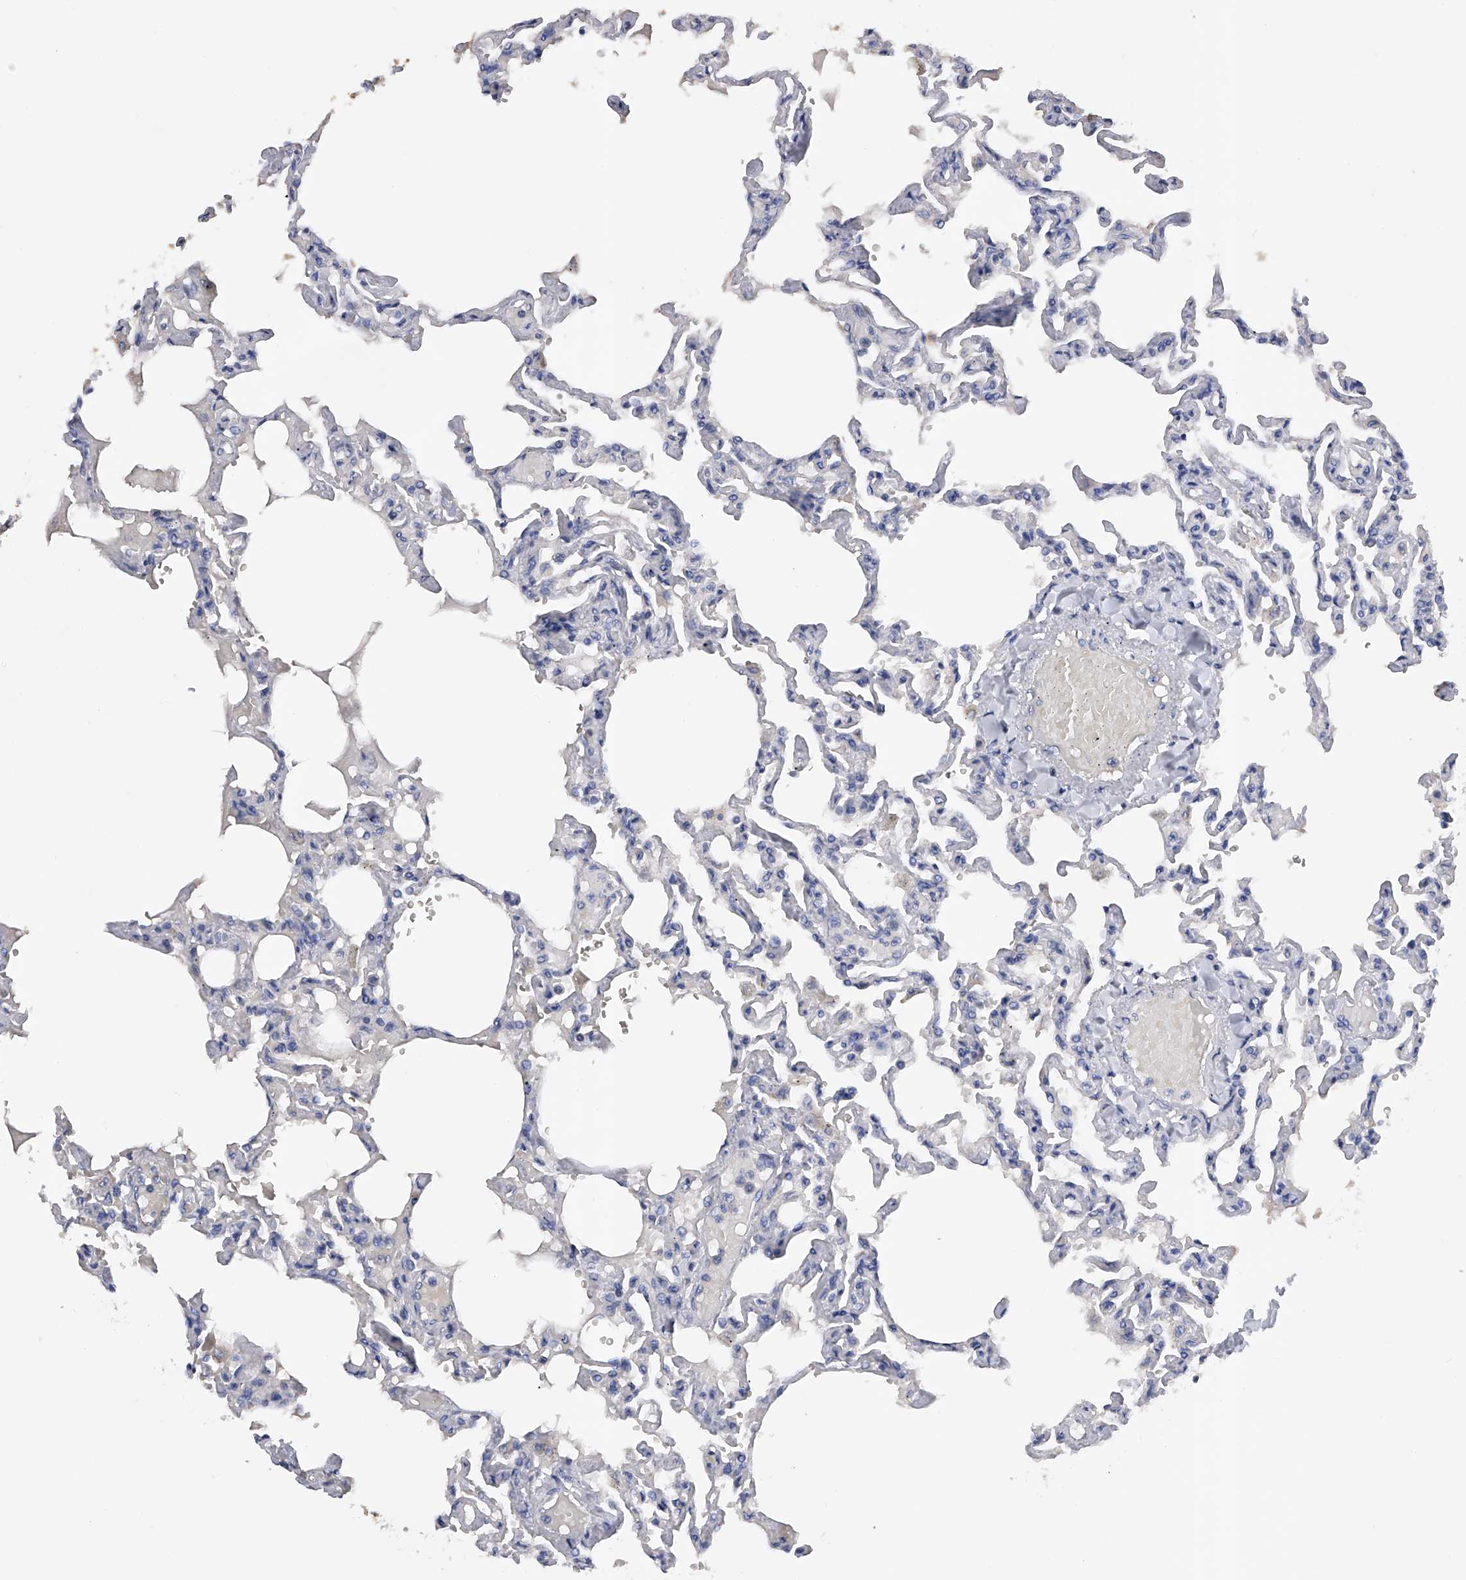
{"staining": {"intensity": "weak", "quantity": "<25%", "location": "cytoplasmic/membranous"}, "tissue": "lung", "cell_type": "Alveolar cells", "image_type": "normal", "snomed": [{"axis": "morphology", "description": "Normal tissue, NOS"}, {"axis": "topography", "description": "Lung"}], "caption": "High power microscopy photomicrograph of an immunohistochemistry photomicrograph of unremarkable lung, revealing no significant positivity in alveolar cells.", "gene": "RWDD2A", "patient": {"sex": "male", "age": 21}}